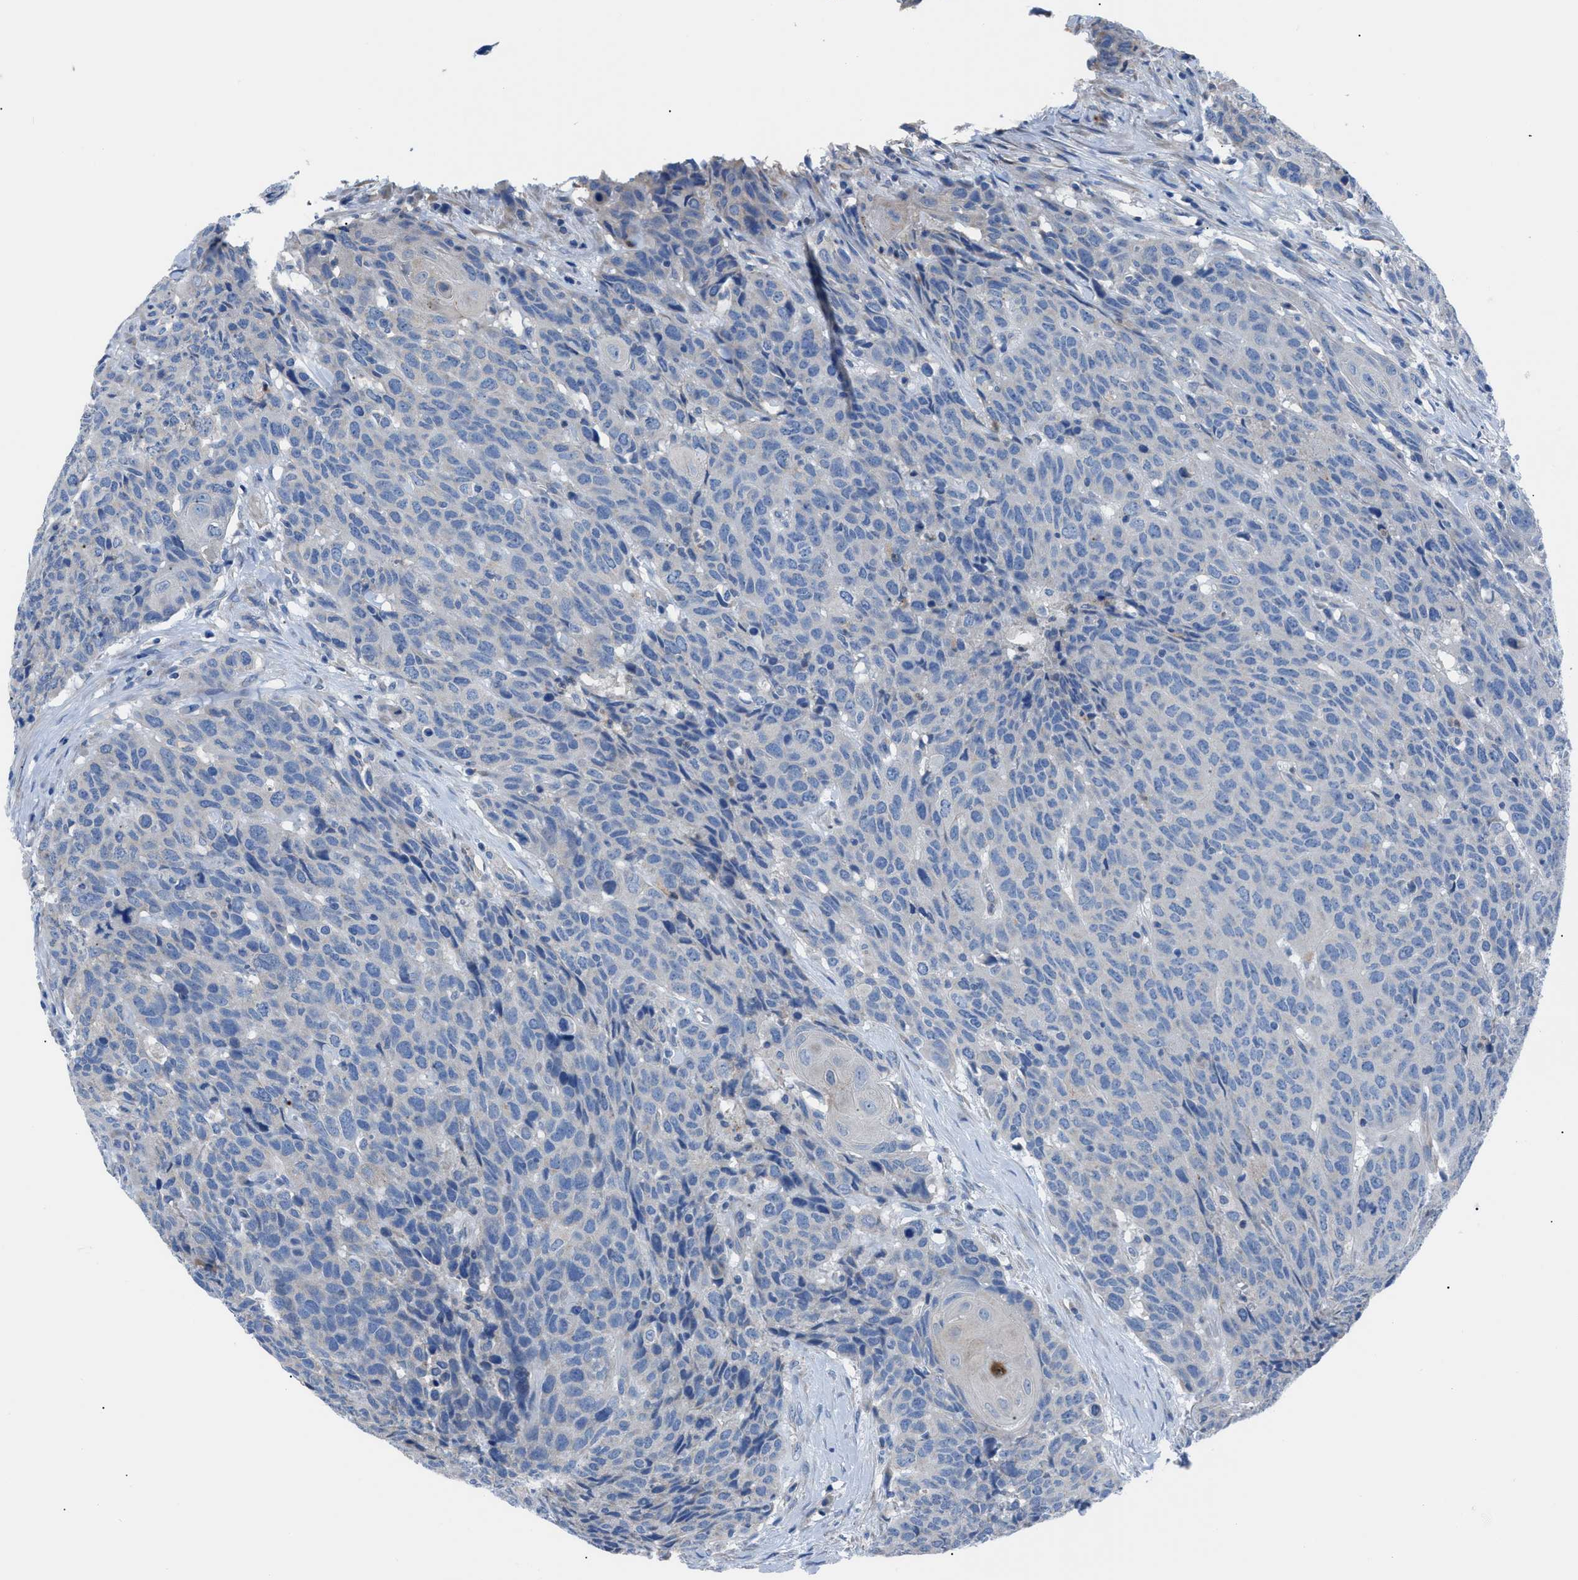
{"staining": {"intensity": "negative", "quantity": "none", "location": "none"}, "tissue": "head and neck cancer", "cell_type": "Tumor cells", "image_type": "cancer", "snomed": [{"axis": "morphology", "description": "Squamous cell carcinoma, NOS"}, {"axis": "topography", "description": "Head-Neck"}], "caption": "A micrograph of head and neck squamous cell carcinoma stained for a protein reveals no brown staining in tumor cells.", "gene": "ITPR1", "patient": {"sex": "male", "age": 66}}